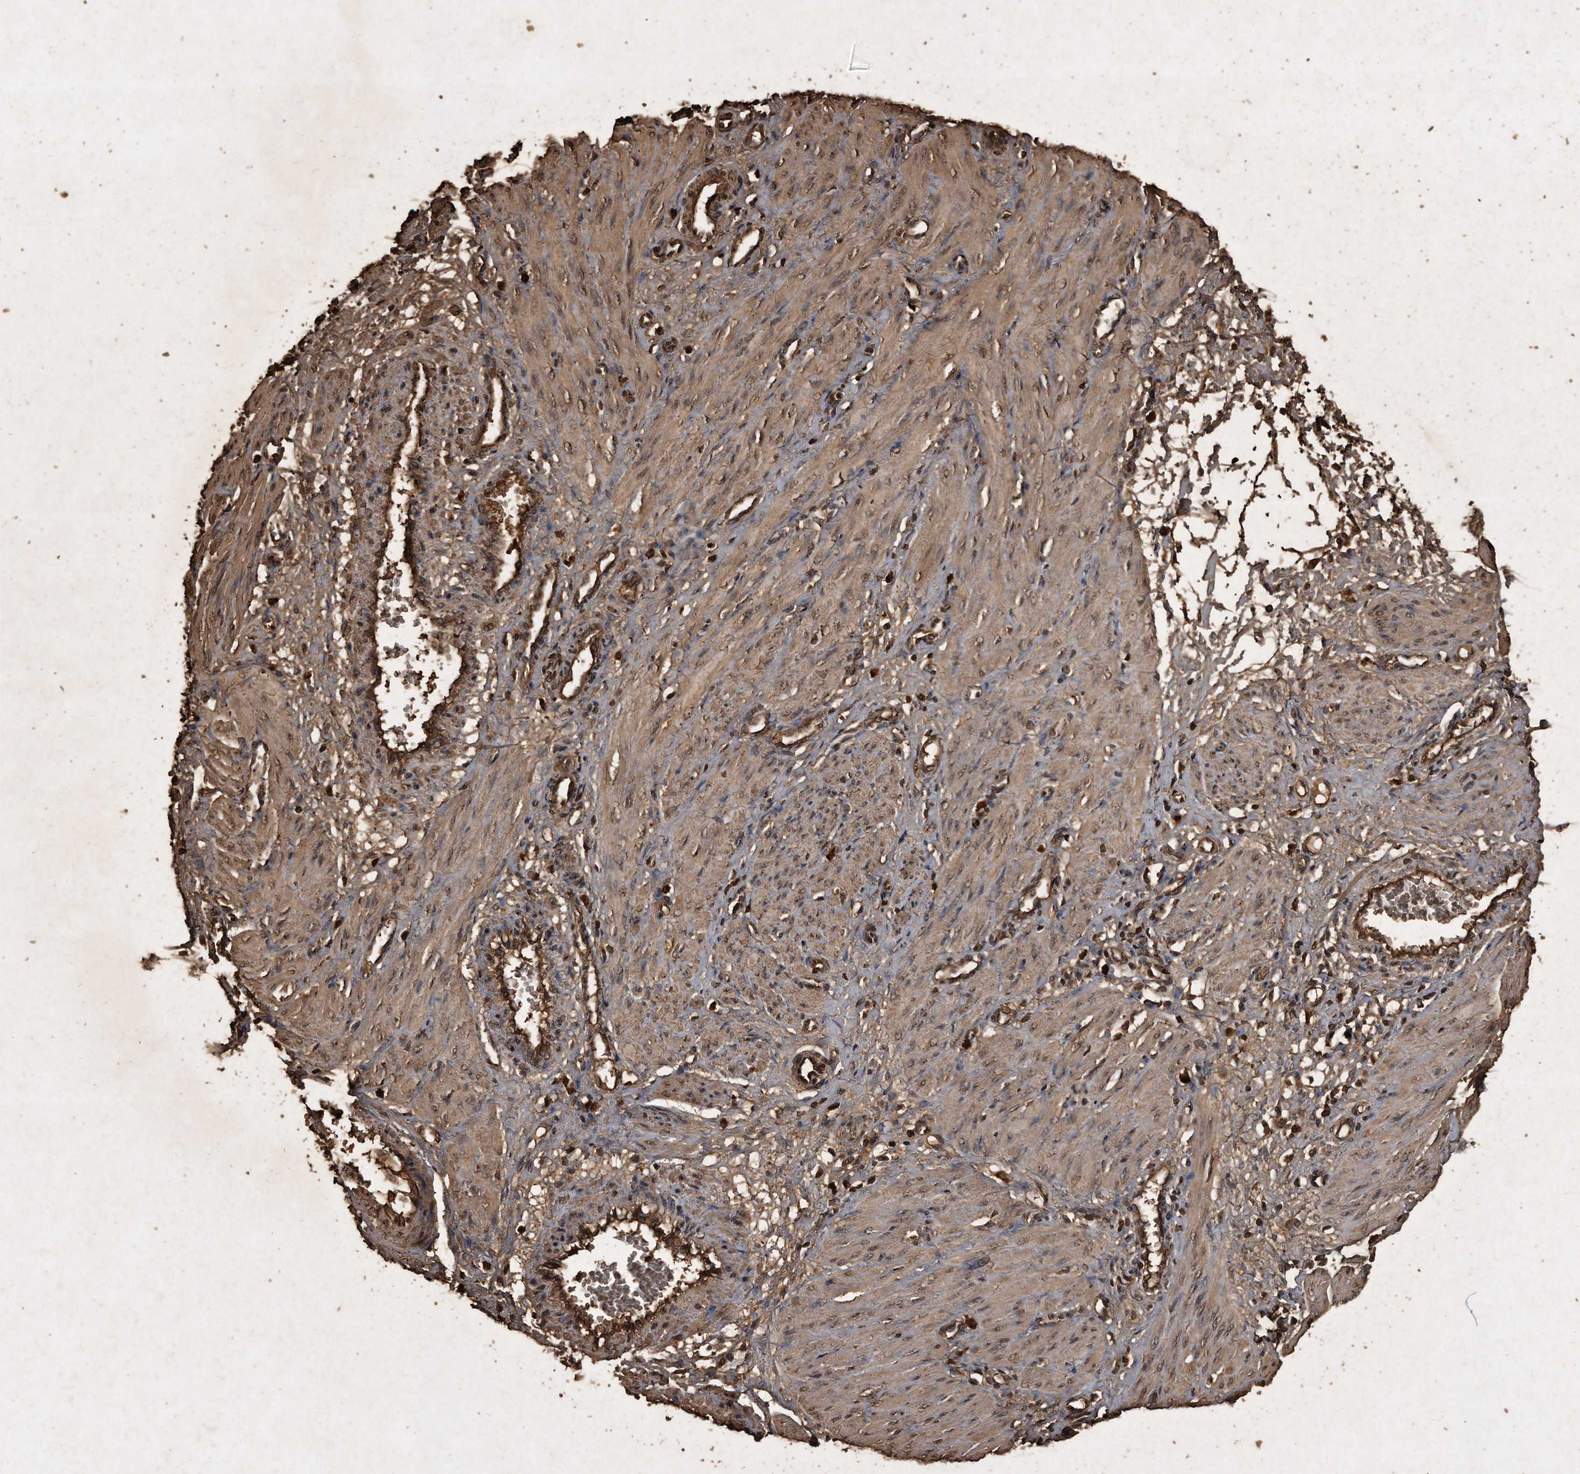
{"staining": {"intensity": "moderate", "quantity": ">75%", "location": "cytoplasmic/membranous"}, "tissue": "smooth muscle", "cell_type": "Smooth muscle cells", "image_type": "normal", "snomed": [{"axis": "morphology", "description": "Normal tissue, NOS"}, {"axis": "topography", "description": "Endometrium"}], "caption": "Smooth muscle was stained to show a protein in brown. There is medium levels of moderate cytoplasmic/membranous expression in about >75% of smooth muscle cells. (IHC, brightfield microscopy, high magnification).", "gene": "CFLAR", "patient": {"sex": "female", "age": 33}}